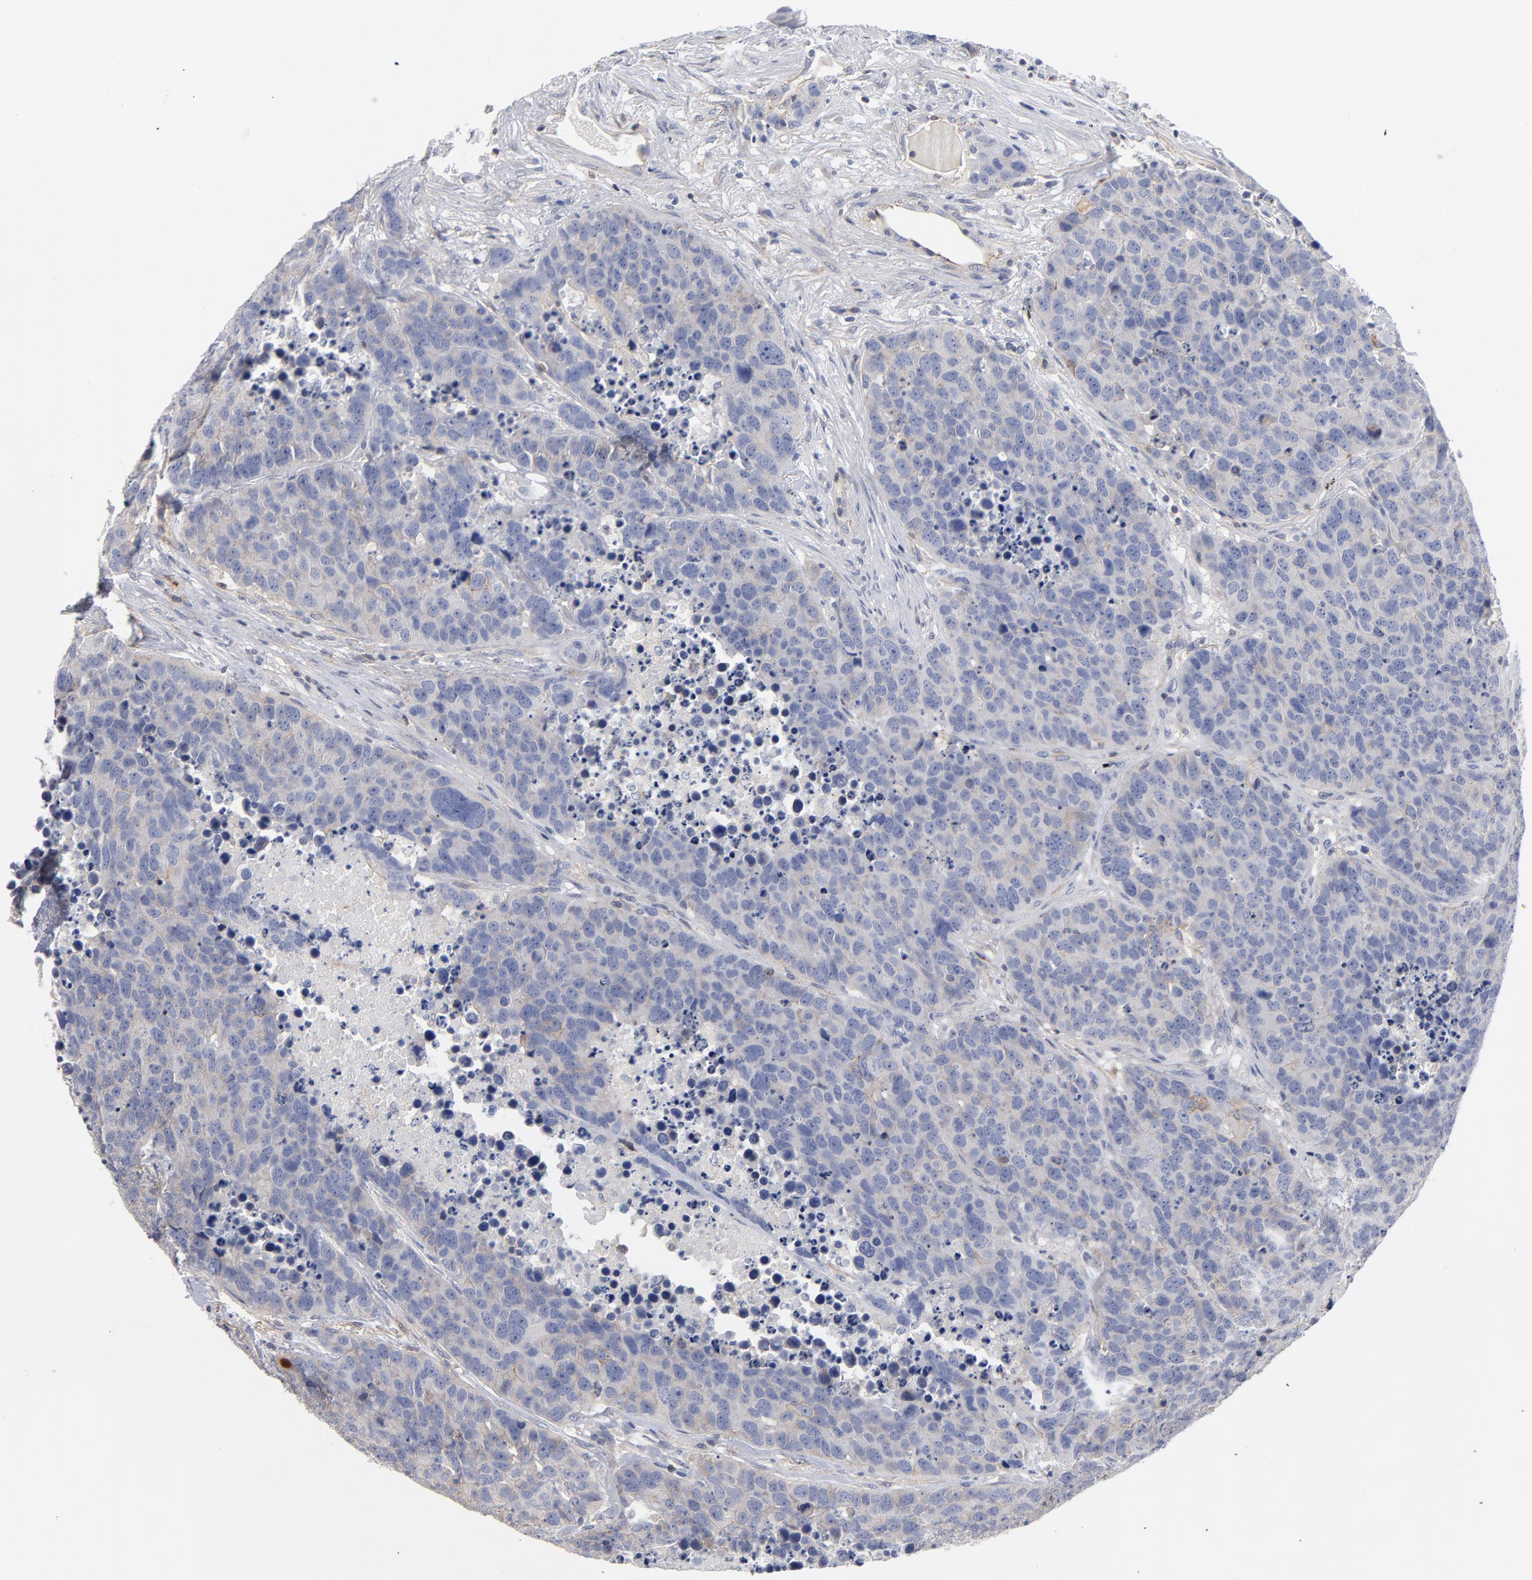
{"staining": {"intensity": "weak", "quantity": "25%-75%", "location": "cytoplasmic/membranous"}, "tissue": "carcinoid", "cell_type": "Tumor cells", "image_type": "cancer", "snomed": [{"axis": "morphology", "description": "Carcinoid, malignant, NOS"}, {"axis": "topography", "description": "Lung"}], "caption": "The immunohistochemical stain highlights weak cytoplasmic/membranous expression in tumor cells of carcinoid (malignant) tissue. (DAB IHC, brown staining for protein, blue staining for nuclei).", "gene": "PDLIM2", "patient": {"sex": "male", "age": 60}}